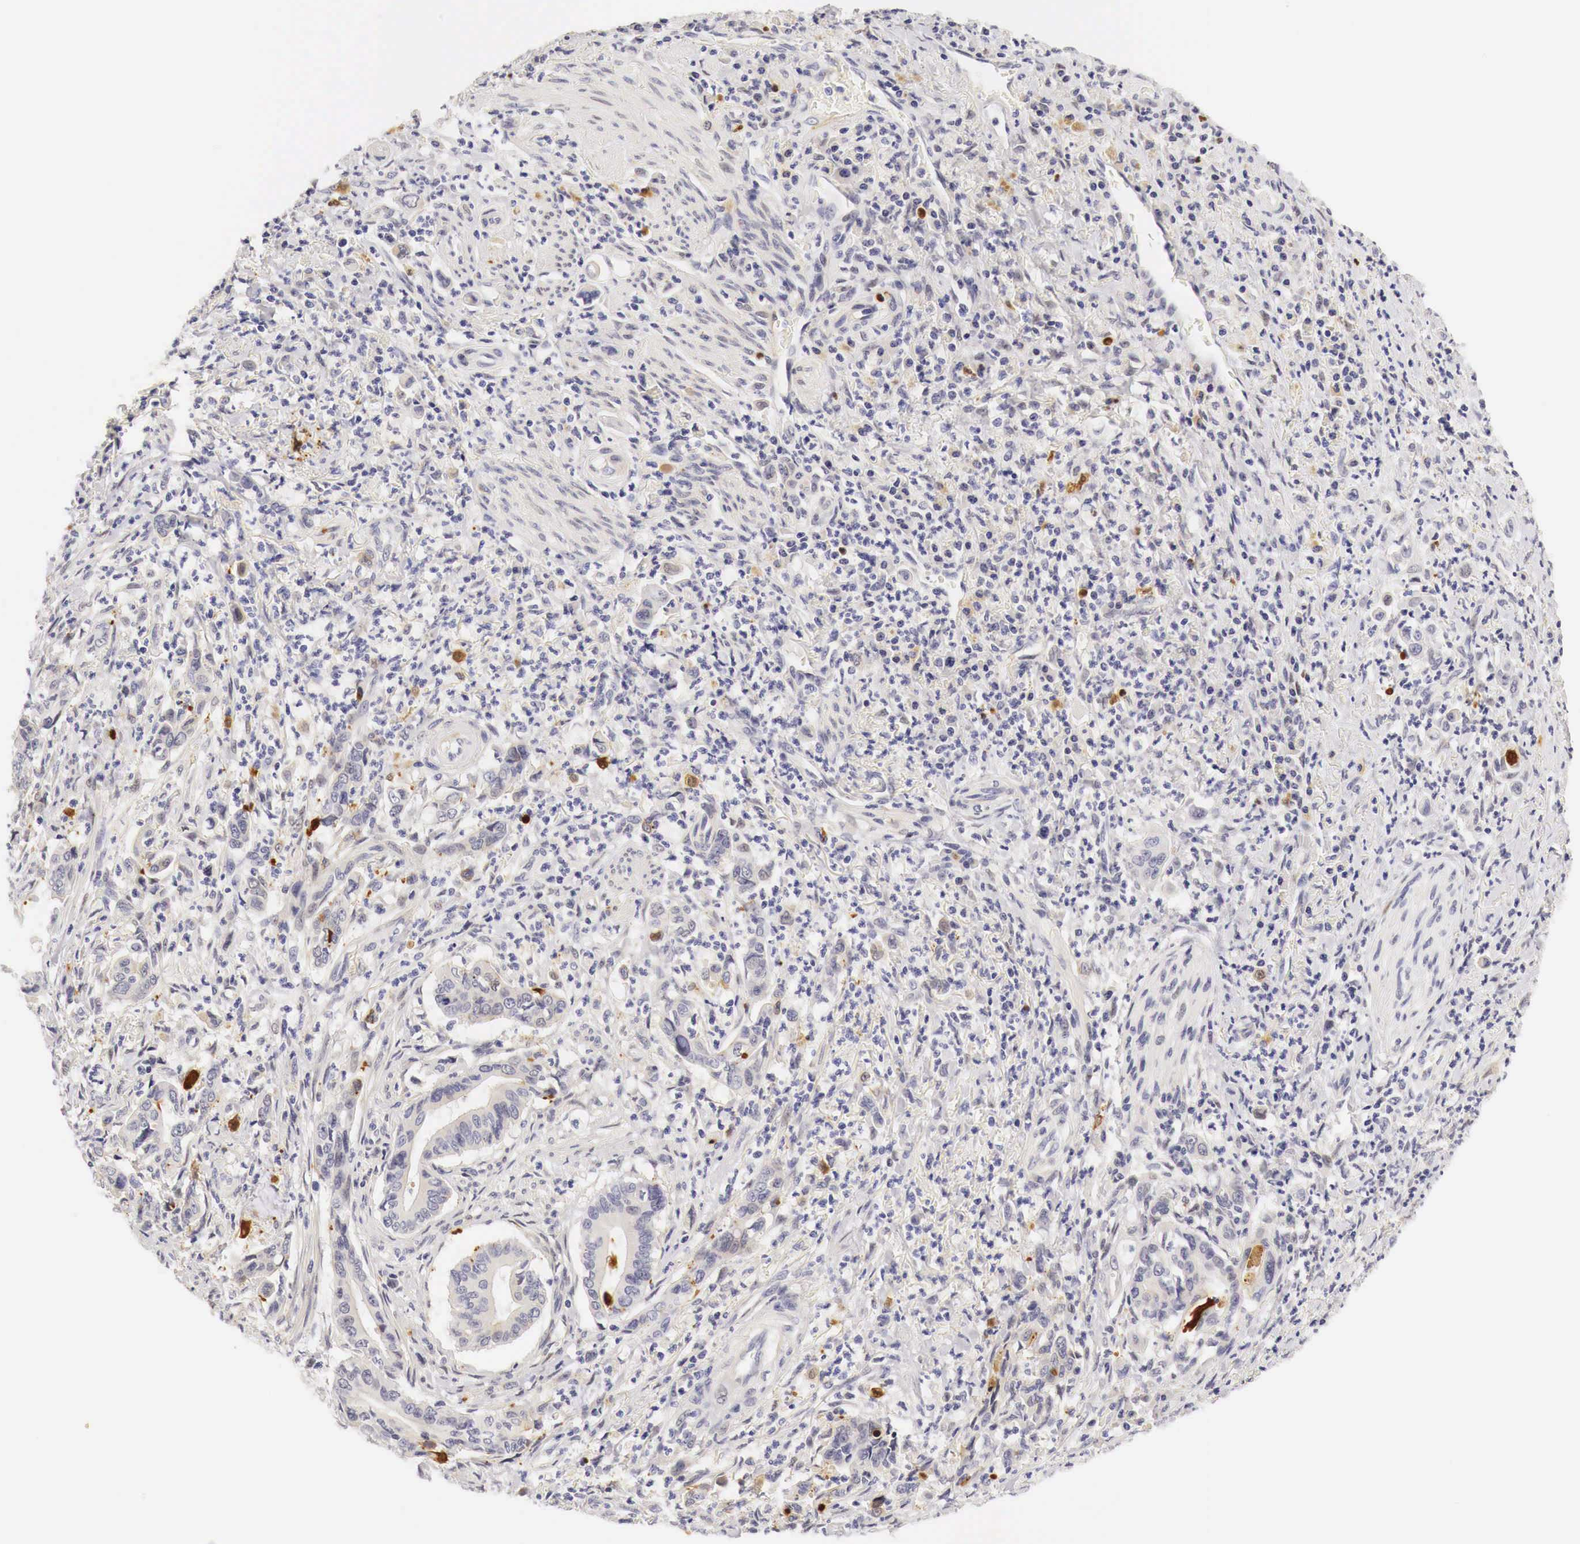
{"staining": {"intensity": "moderate", "quantity": "<25%", "location": "cytoplasmic/membranous,nuclear"}, "tissue": "stomach cancer", "cell_type": "Tumor cells", "image_type": "cancer", "snomed": [{"axis": "morphology", "description": "Adenocarcinoma, NOS"}, {"axis": "topography", "description": "Stomach"}], "caption": "A brown stain shows moderate cytoplasmic/membranous and nuclear staining of a protein in stomach adenocarcinoma tumor cells.", "gene": "CASP3", "patient": {"sex": "female", "age": 76}}